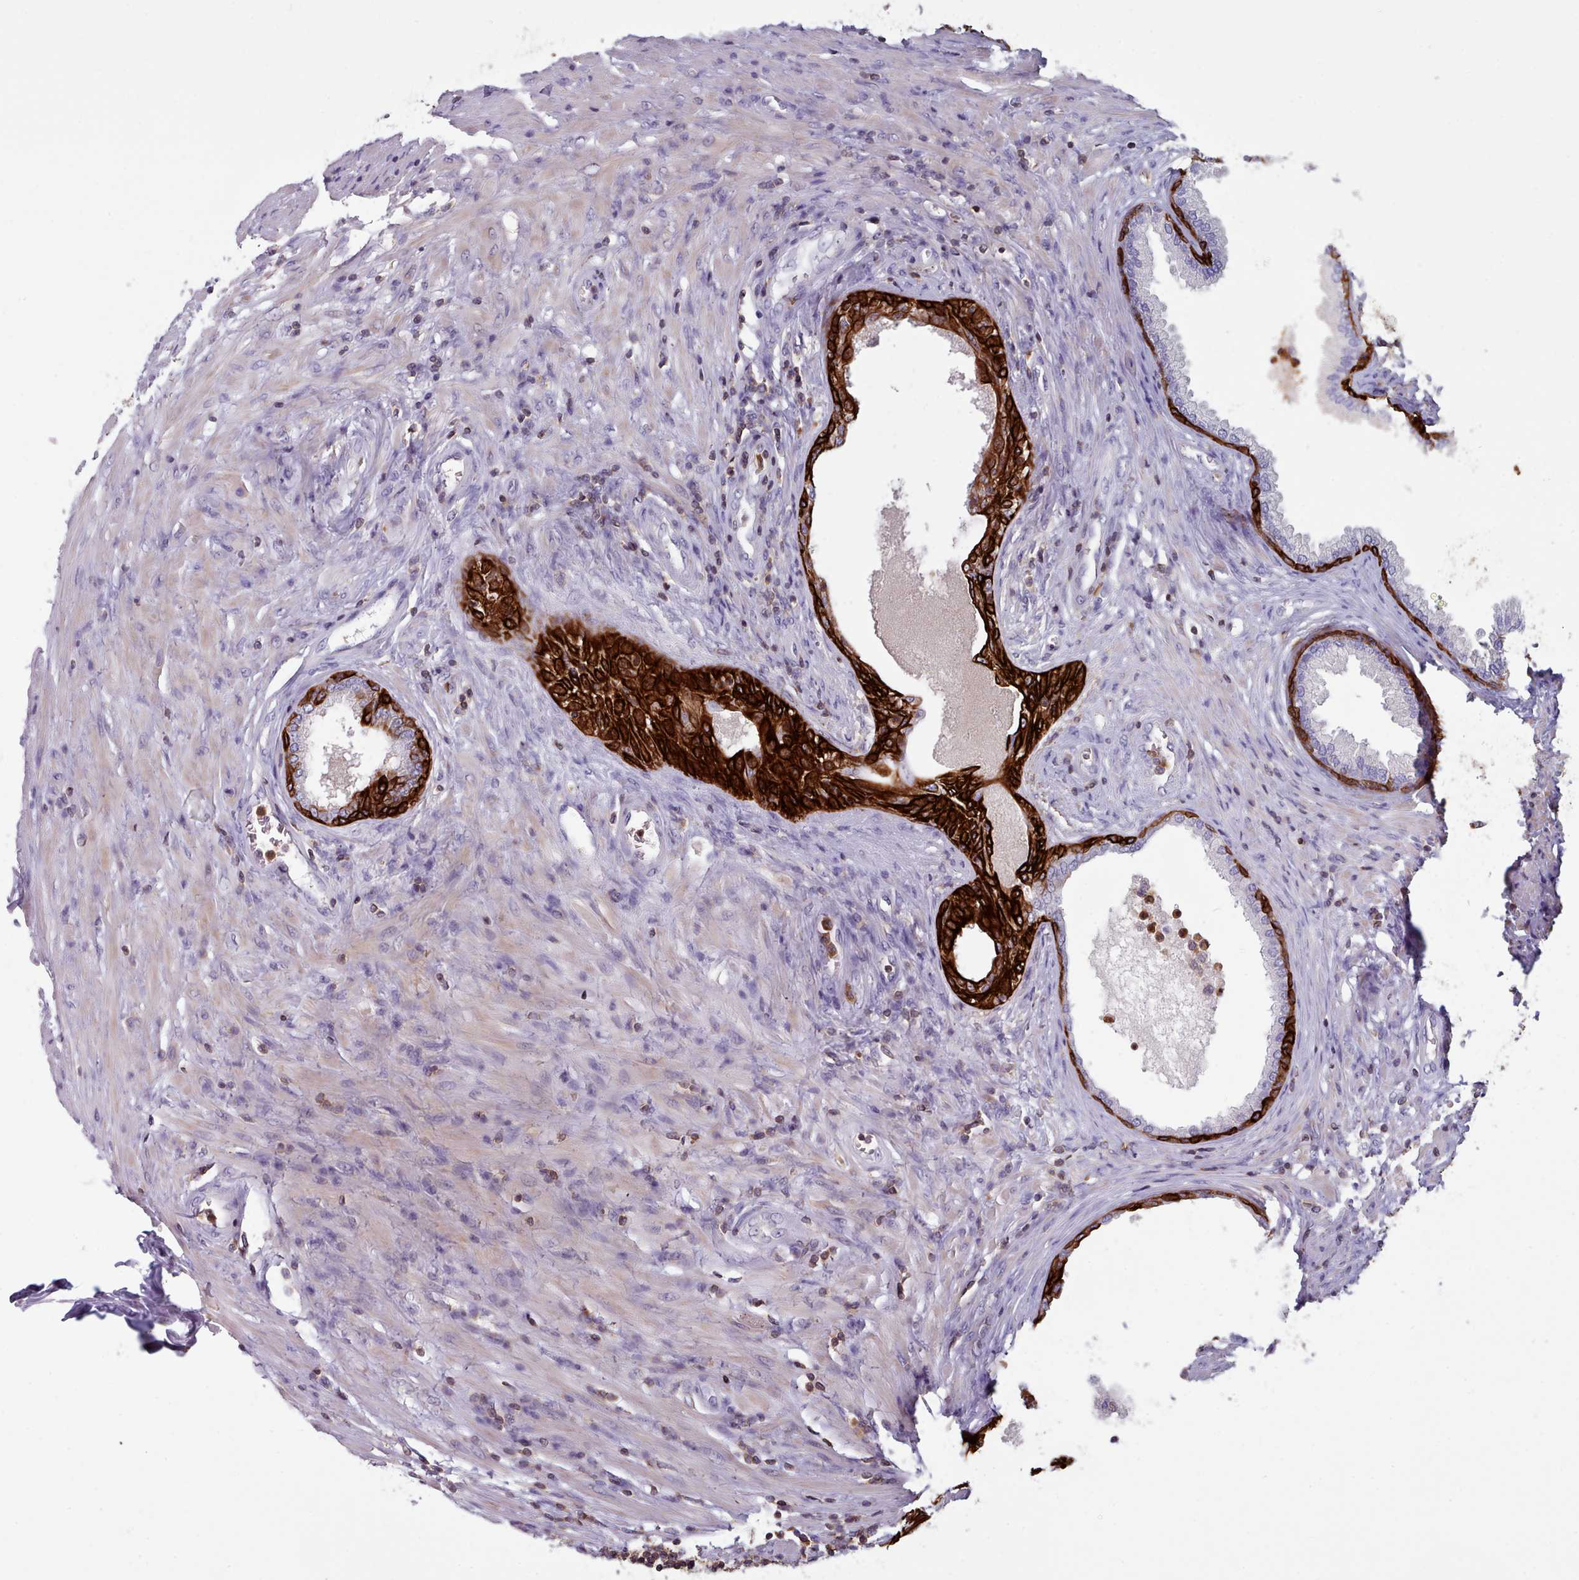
{"staining": {"intensity": "strong", "quantity": "<25%", "location": "cytoplasmic/membranous"}, "tissue": "prostate", "cell_type": "Glandular cells", "image_type": "normal", "snomed": [{"axis": "morphology", "description": "Normal tissue, NOS"}, {"axis": "topography", "description": "Prostate"}], "caption": "A high-resolution histopathology image shows IHC staining of unremarkable prostate, which displays strong cytoplasmic/membranous positivity in approximately <25% of glandular cells.", "gene": "RAC1", "patient": {"sex": "male", "age": 76}}